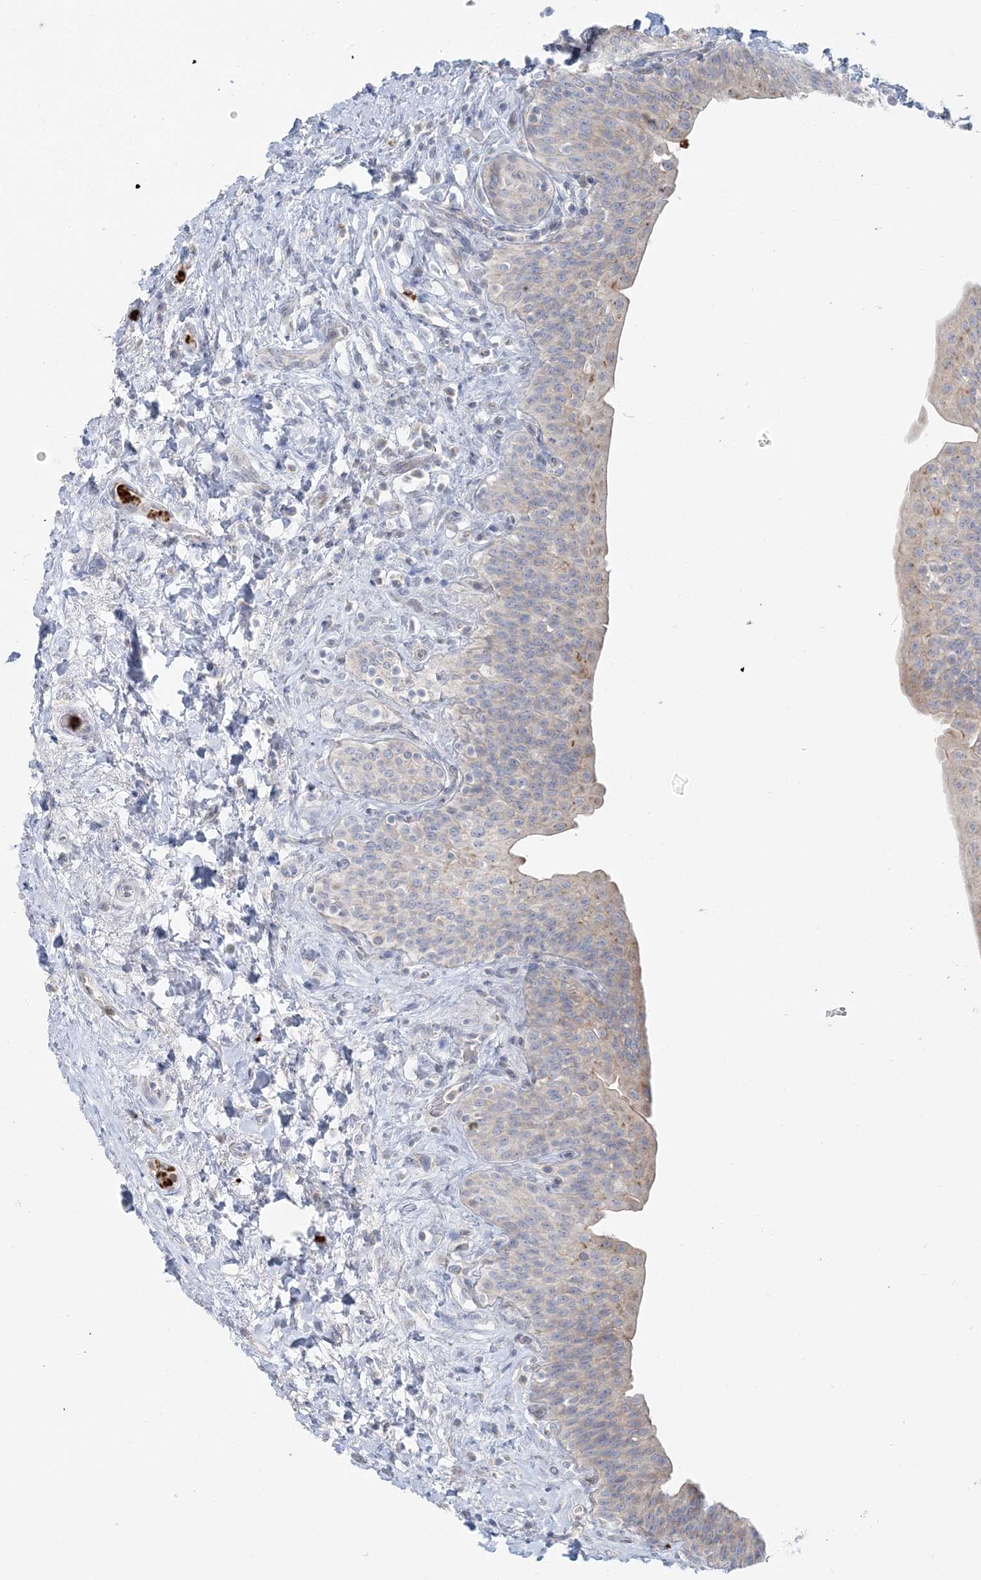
{"staining": {"intensity": "weak", "quantity": "<25%", "location": "cytoplasmic/membranous"}, "tissue": "urinary bladder", "cell_type": "Urothelial cells", "image_type": "normal", "snomed": [{"axis": "morphology", "description": "Normal tissue, NOS"}, {"axis": "topography", "description": "Urinary bladder"}], "caption": "A histopathology image of urinary bladder stained for a protein displays no brown staining in urothelial cells.", "gene": "CCNJ", "patient": {"sex": "male", "age": 83}}